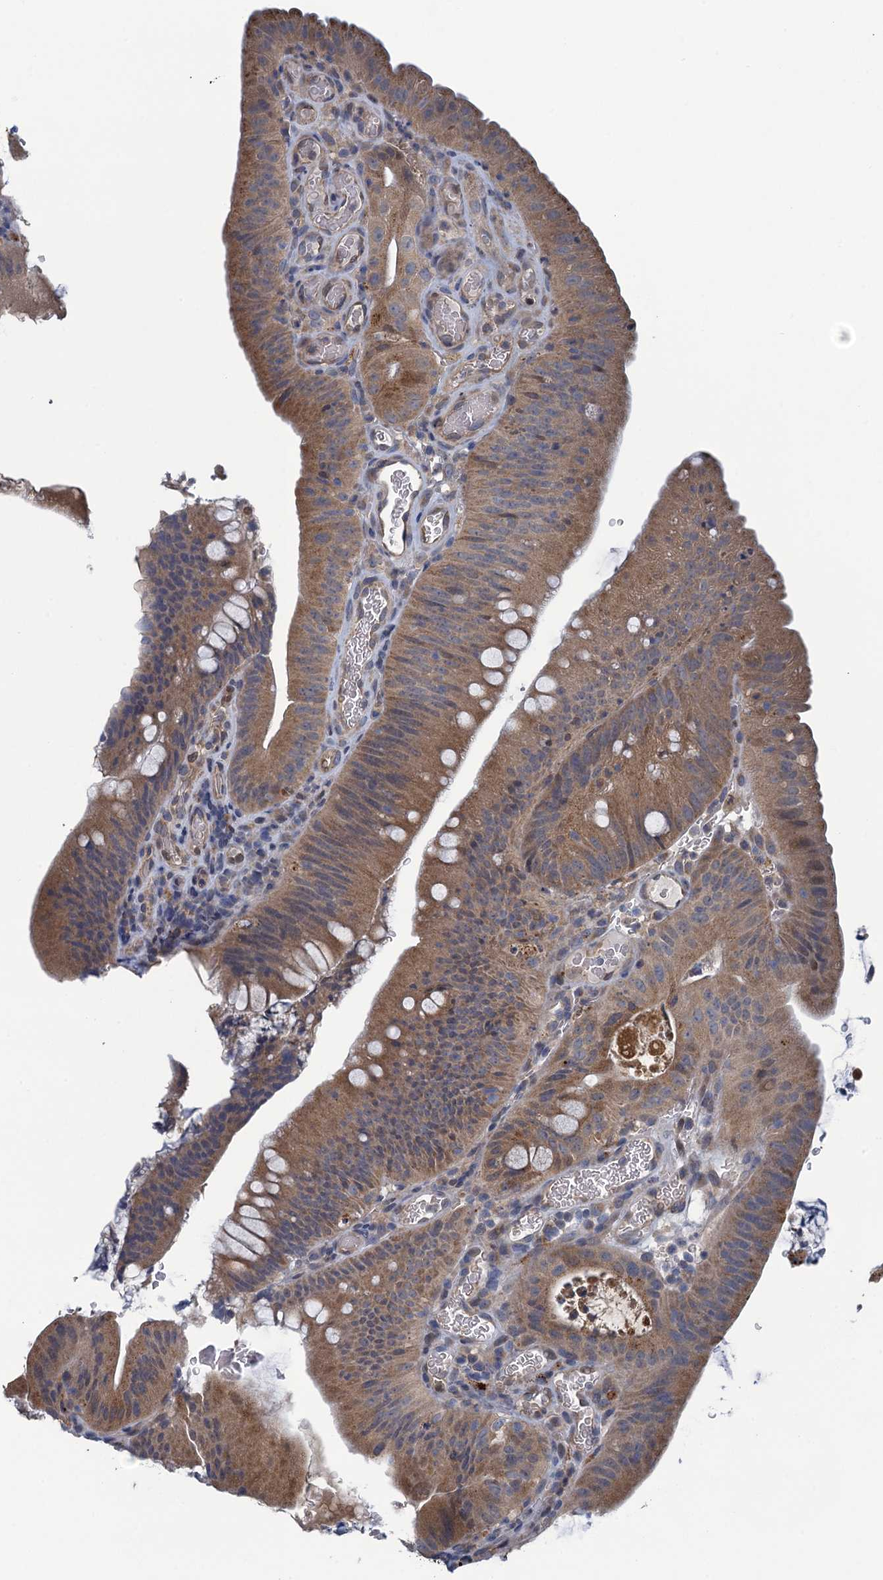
{"staining": {"intensity": "moderate", "quantity": ">75%", "location": "cytoplasmic/membranous"}, "tissue": "colorectal cancer", "cell_type": "Tumor cells", "image_type": "cancer", "snomed": [{"axis": "morphology", "description": "Normal tissue, NOS"}, {"axis": "topography", "description": "Colon"}], "caption": "A micrograph of human colorectal cancer stained for a protein shows moderate cytoplasmic/membranous brown staining in tumor cells.", "gene": "KBTBD8", "patient": {"sex": "female", "age": 82}}